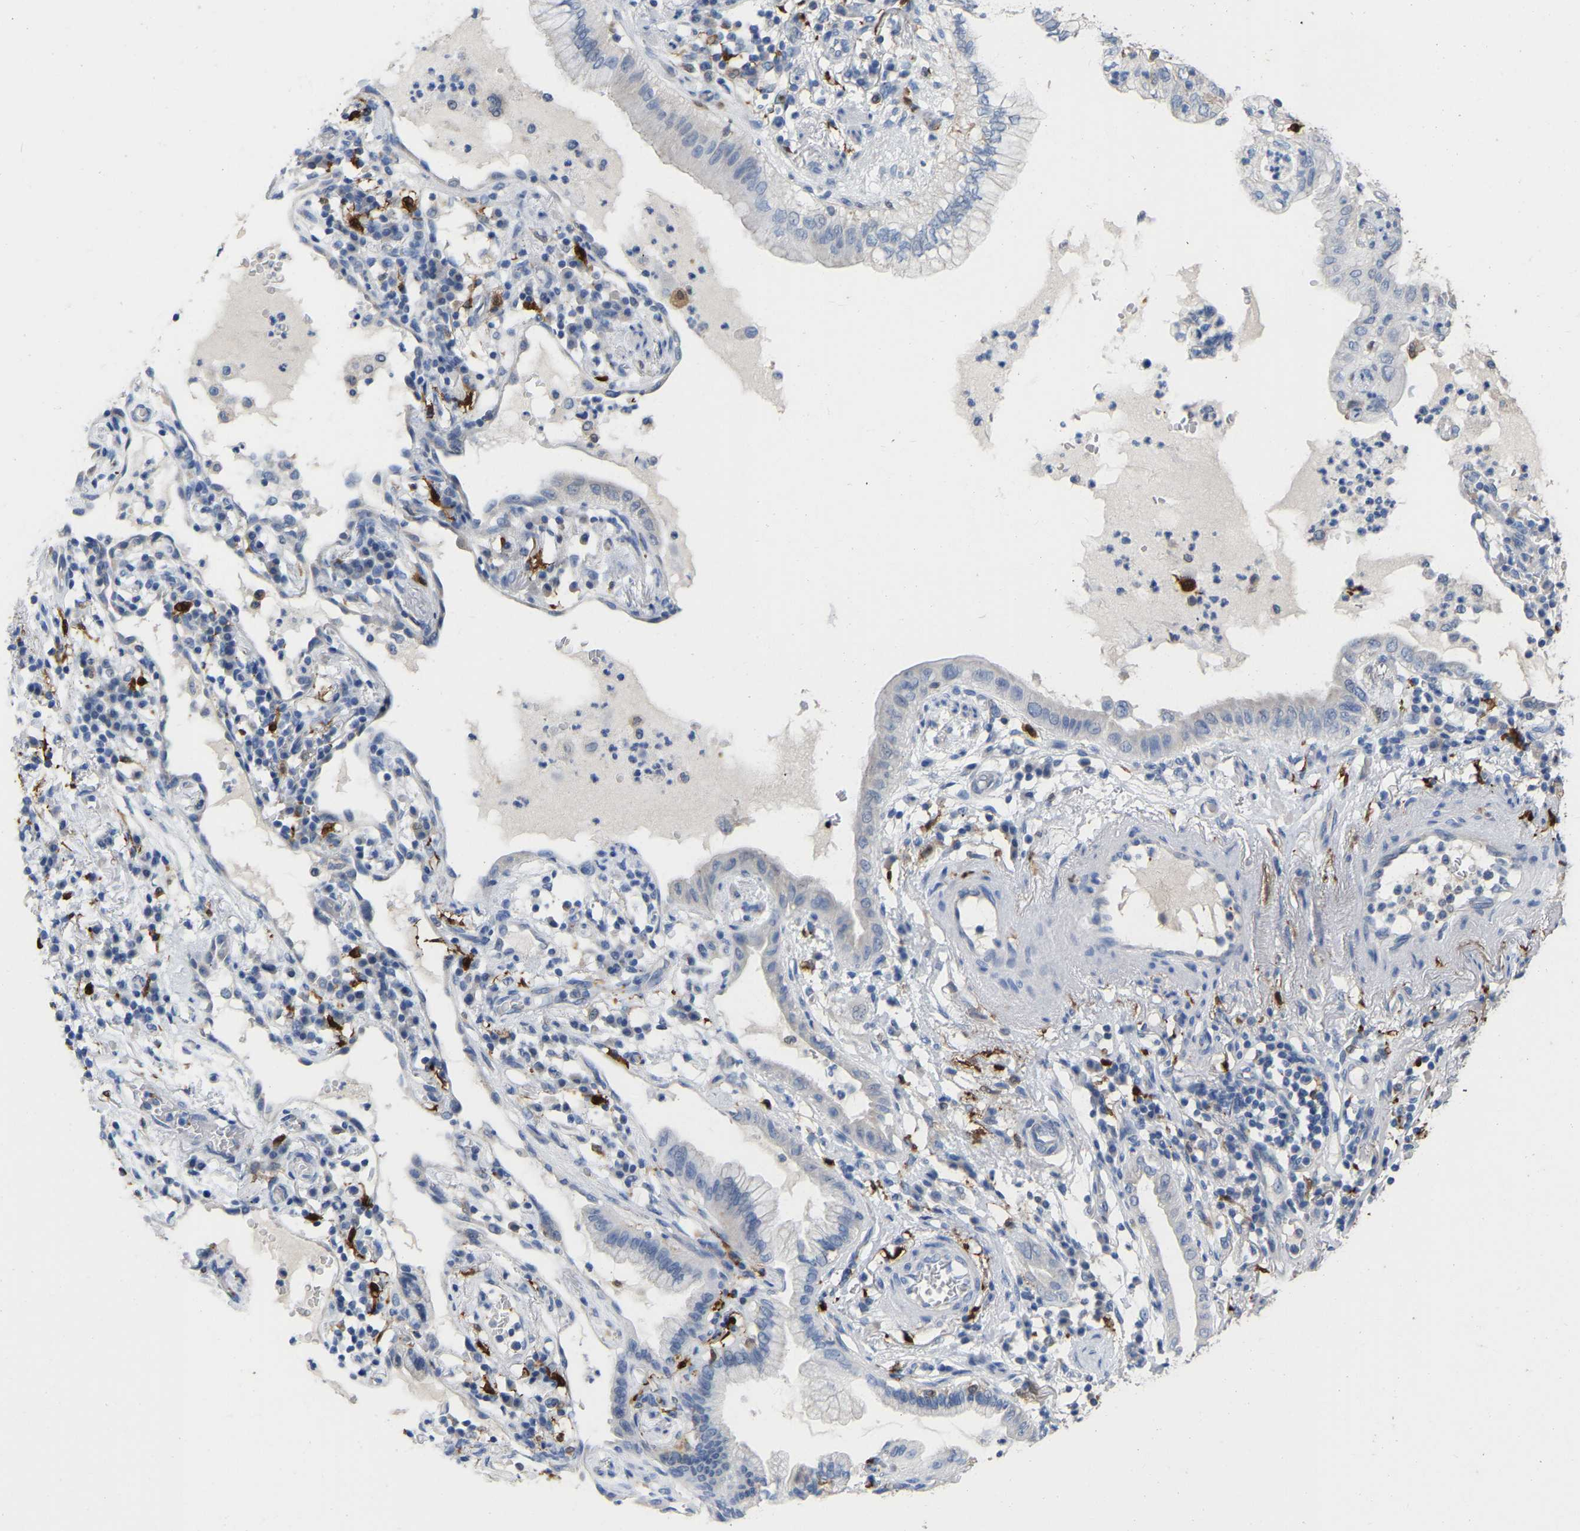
{"staining": {"intensity": "negative", "quantity": "none", "location": "none"}, "tissue": "lung cancer", "cell_type": "Tumor cells", "image_type": "cancer", "snomed": [{"axis": "morphology", "description": "Adenocarcinoma, NOS"}, {"axis": "topography", "description": "Lung"}], "caption": "A high-resolution micrograph shows IHC staining of lung adenocarcinoma, which shows no significant expression in tumor cells.", "gene": "ULBP2", "patient": {"sex": "female", "age": 70}}